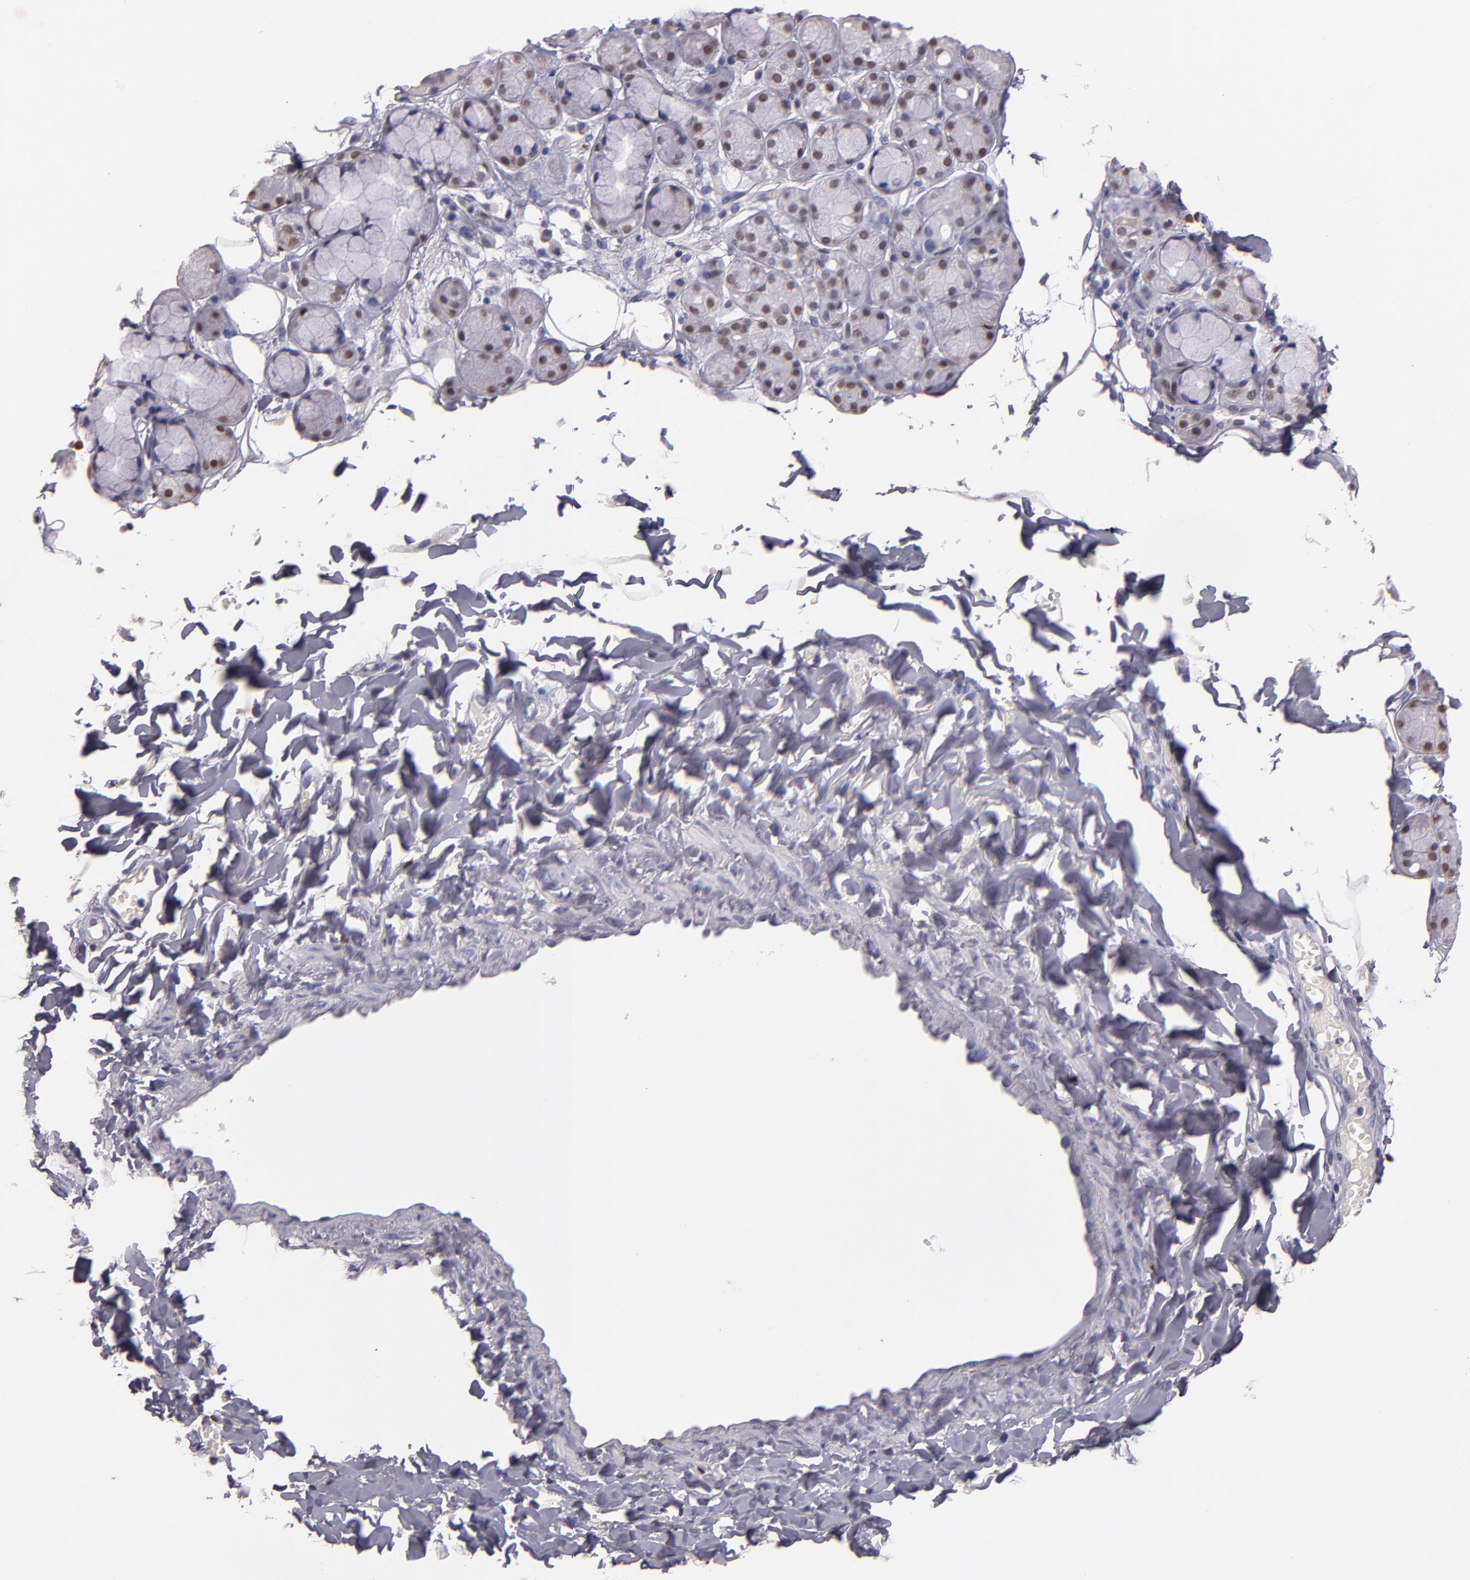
{"staining": {"intensity": "strong", "quantity": ">75%", "location": "nuclear"}, "tissue": "salivary gland", "cell_type": "Glandular cells", "image_type": "normal", "snomed": [{"axis": "morphology", "description": "Normal tissue, NOS"}, {"axis": "topography", "description": "Skeletal muscle"}, {"axis": "topography", "description": "Oral tissue"}, {"axis": "topography", "description": "Salivary gland"}, {"axis": "topography", "description": "Peripheral nerve tissue"}], "caption": "IHC (DAB) staining of benign salivary gland reveals strong nuclear protein expression in approximately >75% of glandular cells. (brown staining indicates protein expression, while blue staining denotes nuclei).", "gene": "SOX10", "patient": {"sex": "male", "age": 54}}